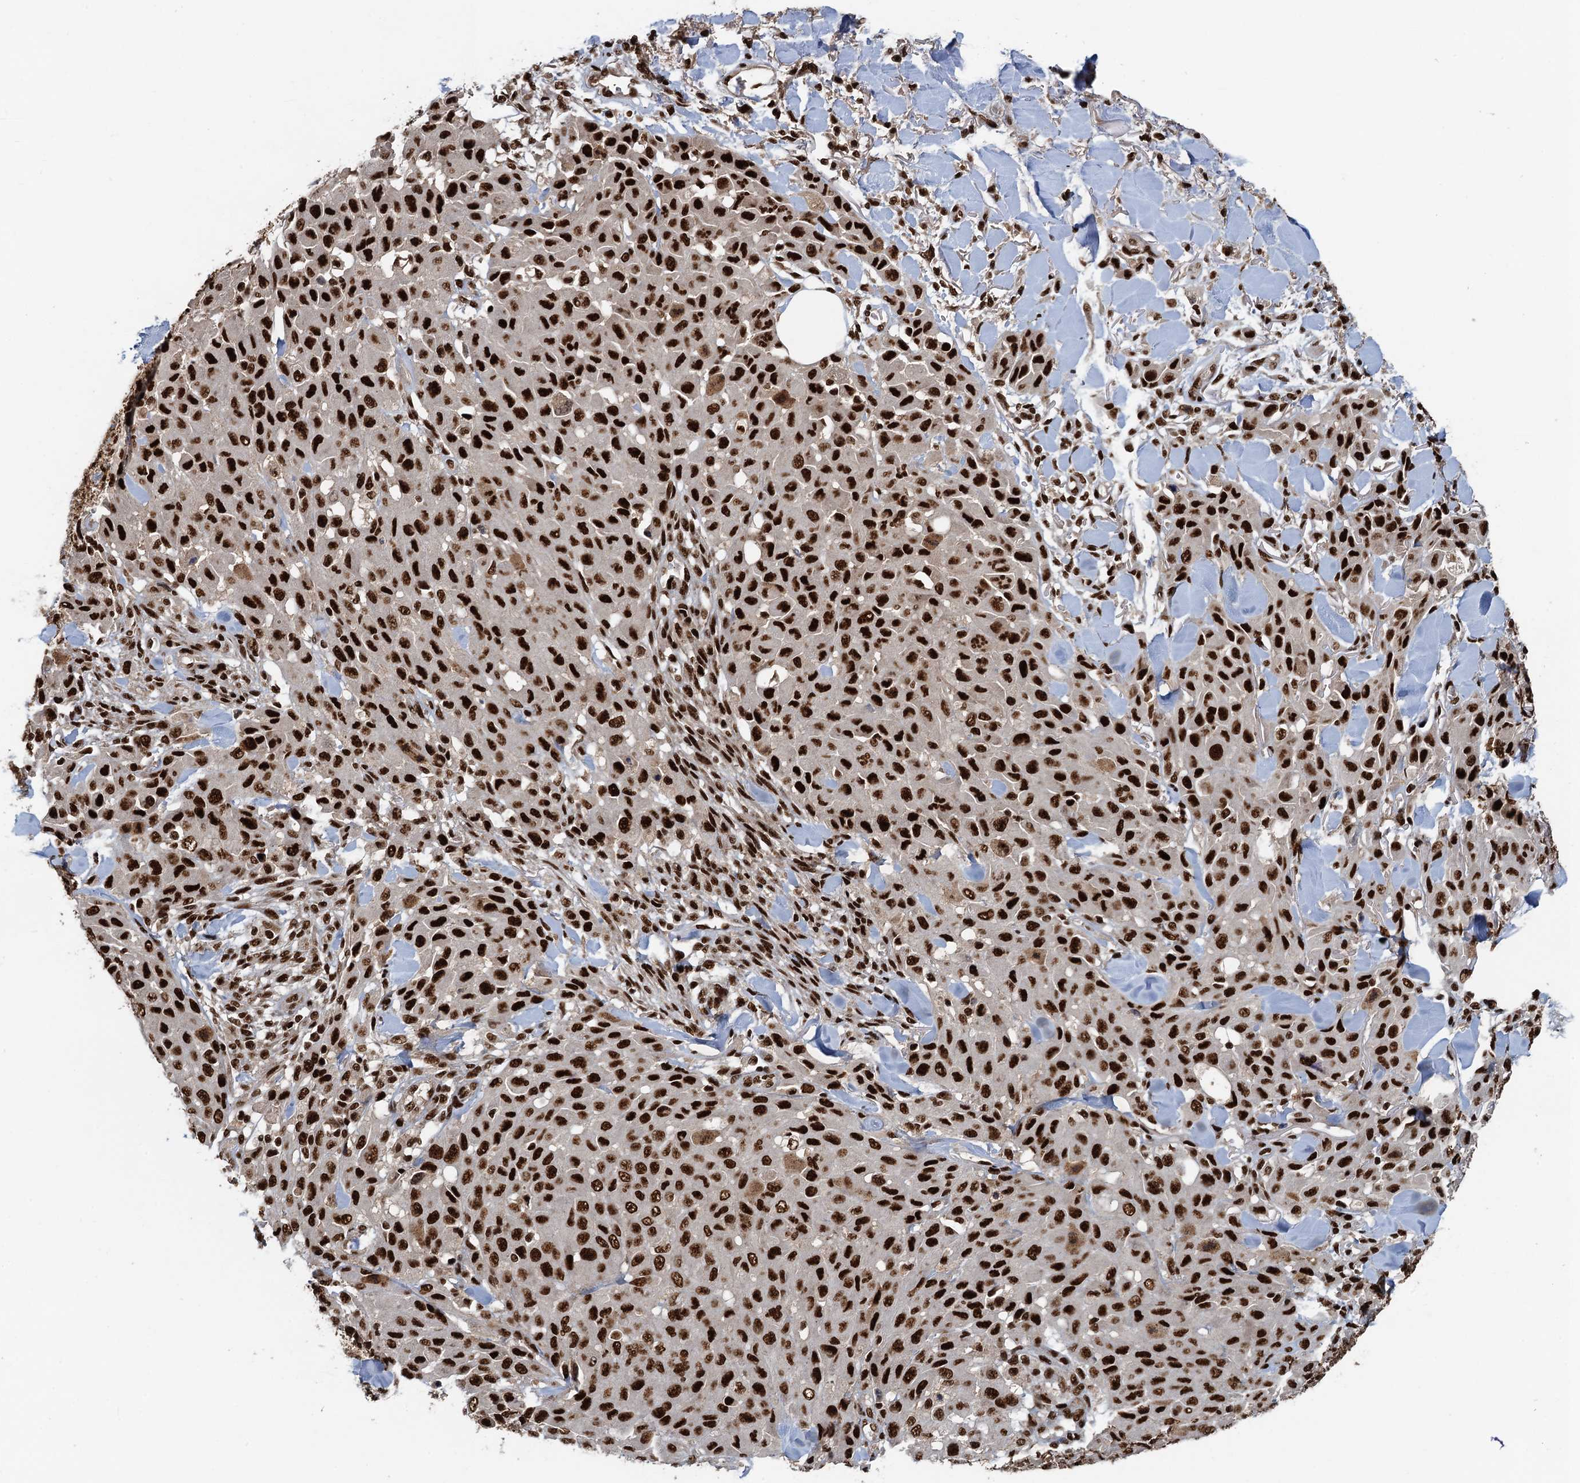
{"staining": {"intensity": "strong", "quantity": ">75%", "location": "nuclear"}, "tissue": "melanoma", "cell_type": "Tumor cells", "image_type": "cancer", "snomed": [{"axis": "morphology", "description": "Malignant melanoma, Metastatic site"}, {"axis": "topography", "description": "Skin"}], "caption": "Brown immunohistochemical staining in human melanoma exhibits strong nuclear expression in approximately >75% of tumor cells.", "gene": "ZC3H18", "patient": {"sex": "female", "age": 81}}